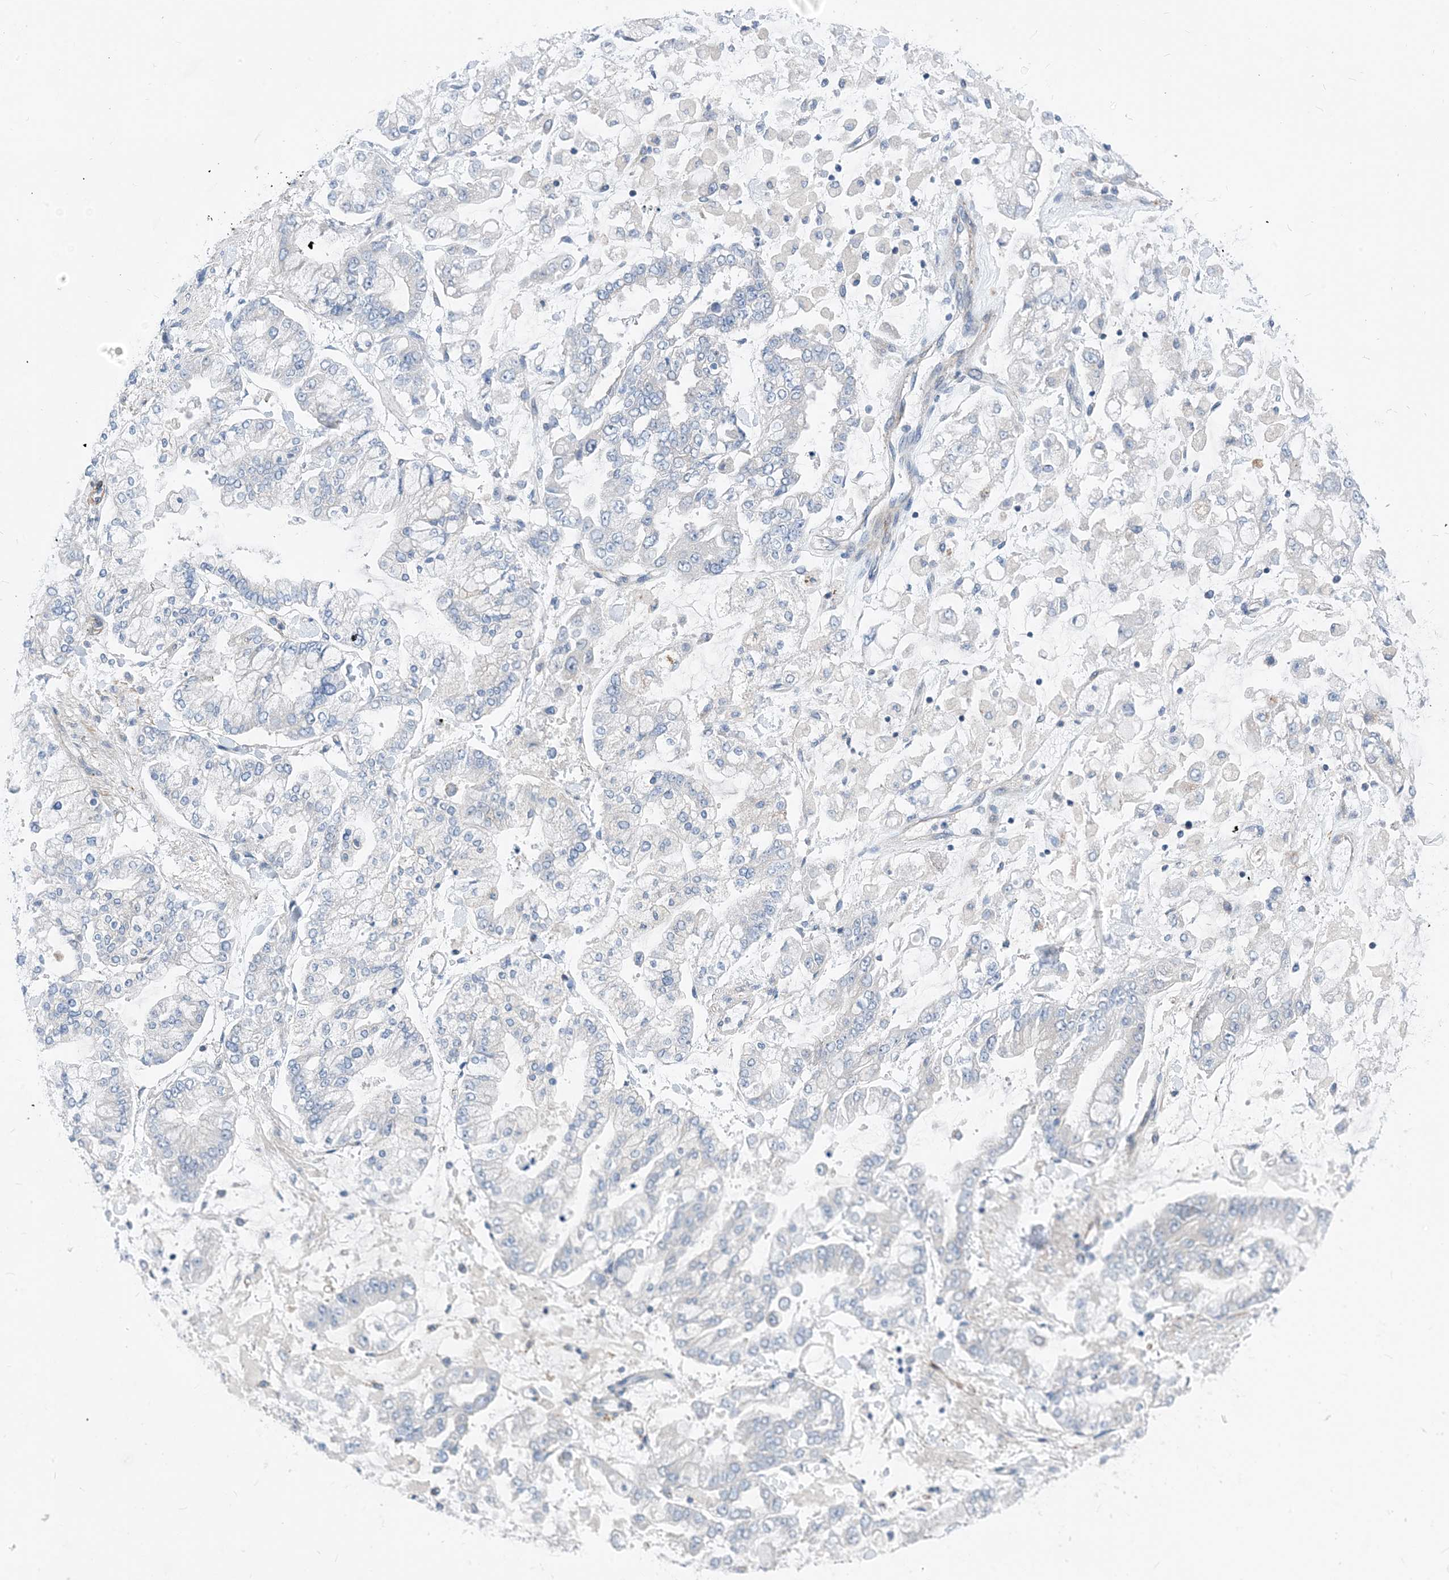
{"staining": {"intensity": "negative", "quantity": "none", "location": "none"}, "tissue": "stomach cancer", "cell_type": "Tumor cells", "image_type": "cancer", "snomed": [{"axis": "morphology", "description": "Normal tissue, NOS"}, {"axis": "morphology", "description": "Adenocarcinoma, NOS"}, {"axis": "topography", "description": "Stomach, upper"}, {"axis": "topography", "description": "Stomach"}], "caption": "Immunohistochemistry photomicrograph of neoplastic tissue: stomach cancer stained with DAB (3,3'-diaminobenzidine) shows no significant protein staining in tumor cells. (Brightfield microscopy of DAB (3,3'-diaminobenzidine) immunohistochemistry (IHC) at high magnification).", "gene": "PLEKHA3", "patient": {"sex": "male", "age": 76}}